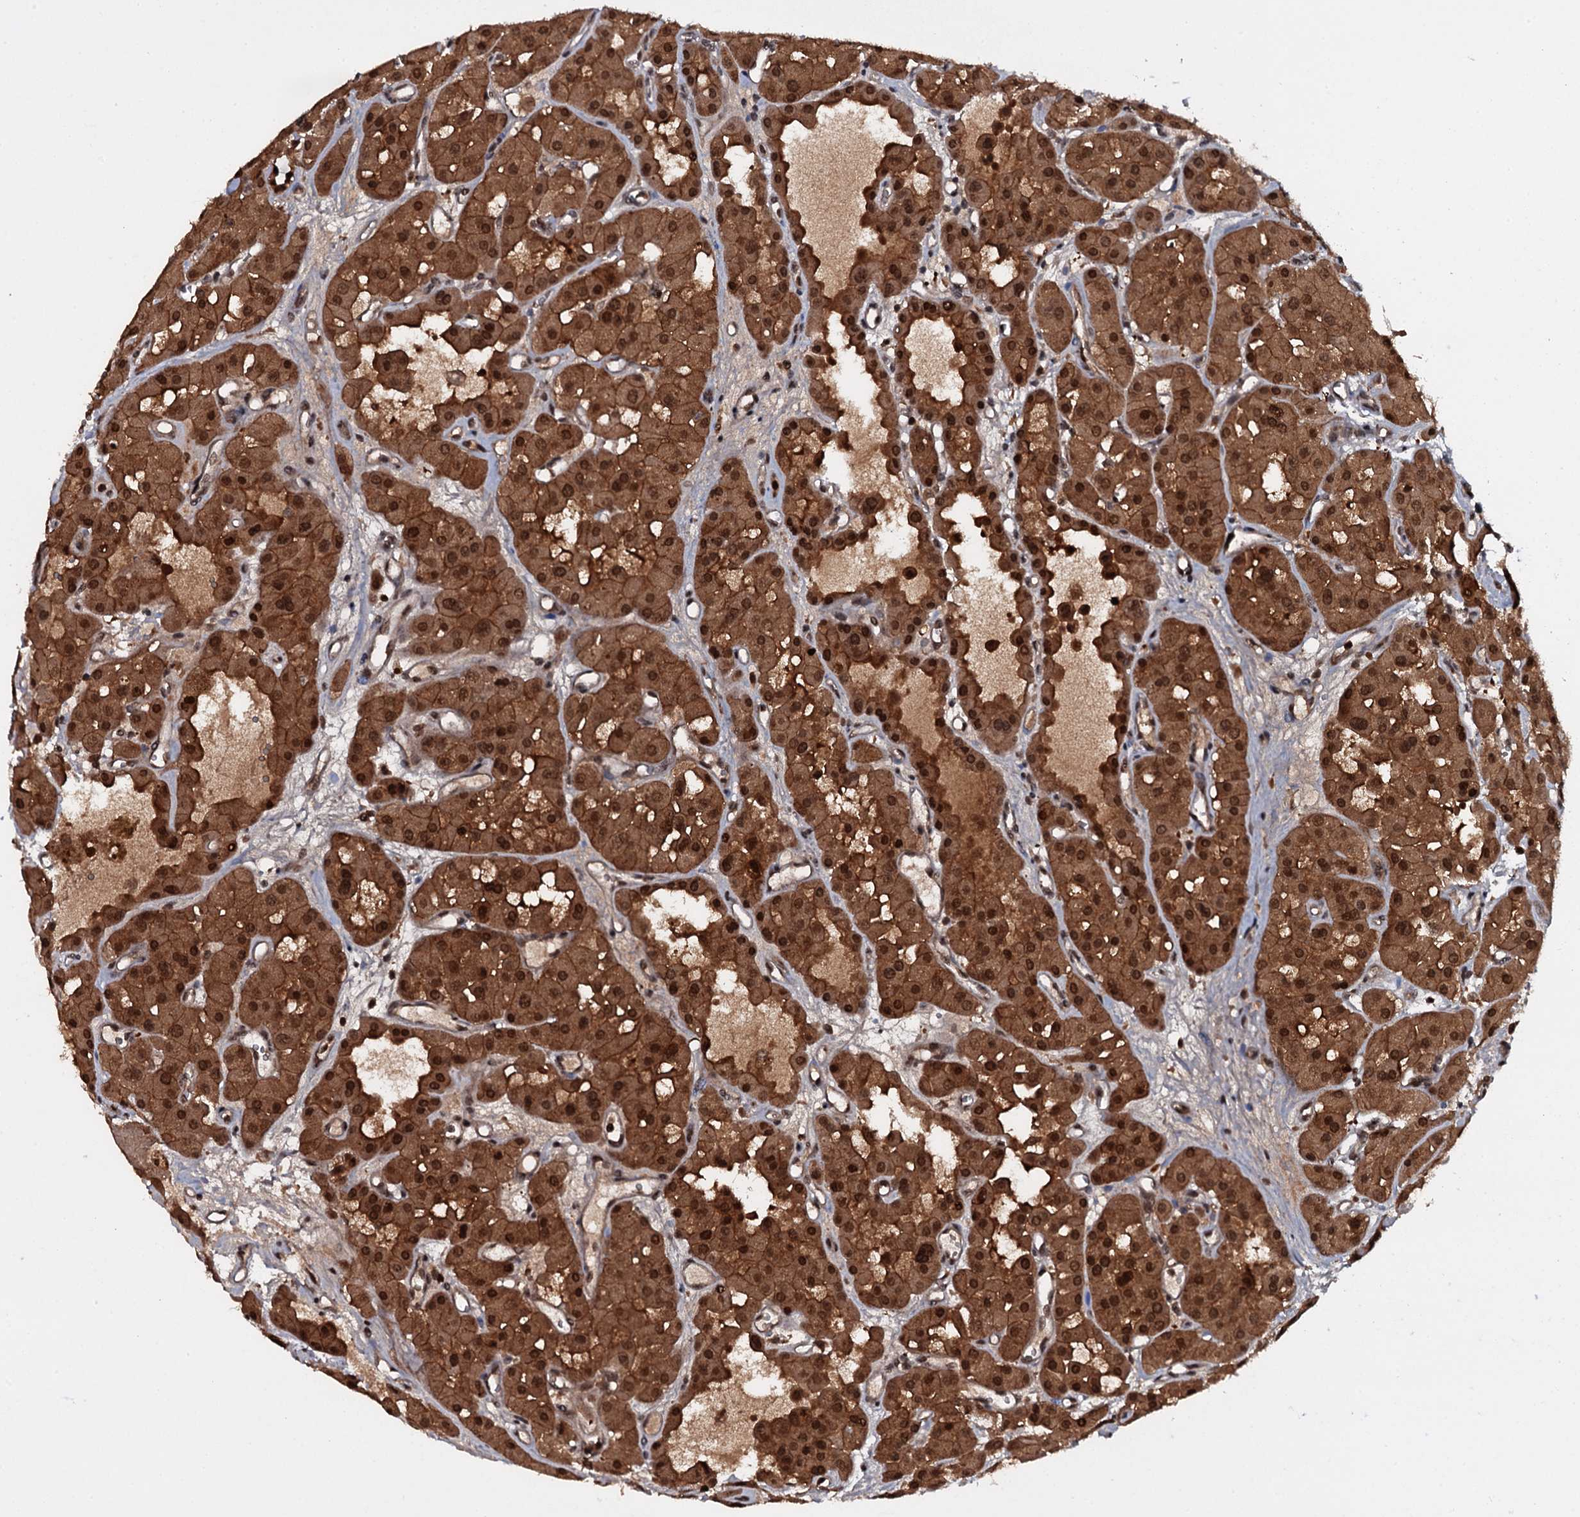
{"staining": {"intensity": "strong", "quantity": ">75%", "location": "cytoplasmic/membranous,nuclear"}, "tissue": "renal cancer", "cell_type": "Tumor cells", "image_type": "cancer", "snomed": [{"axis": "morphology", "description": "Carcinoma, NOS"}, {"axis": "topography", "description": "Kidney"}], "caption": "The immunohistochemical stain labels strong cytoplasmic/membranous and nuclear expression in tumor cells of carcinoma (renal) tissue.", "gene": "HDDC3", "patient": {"sex": "female", "age": 75}}